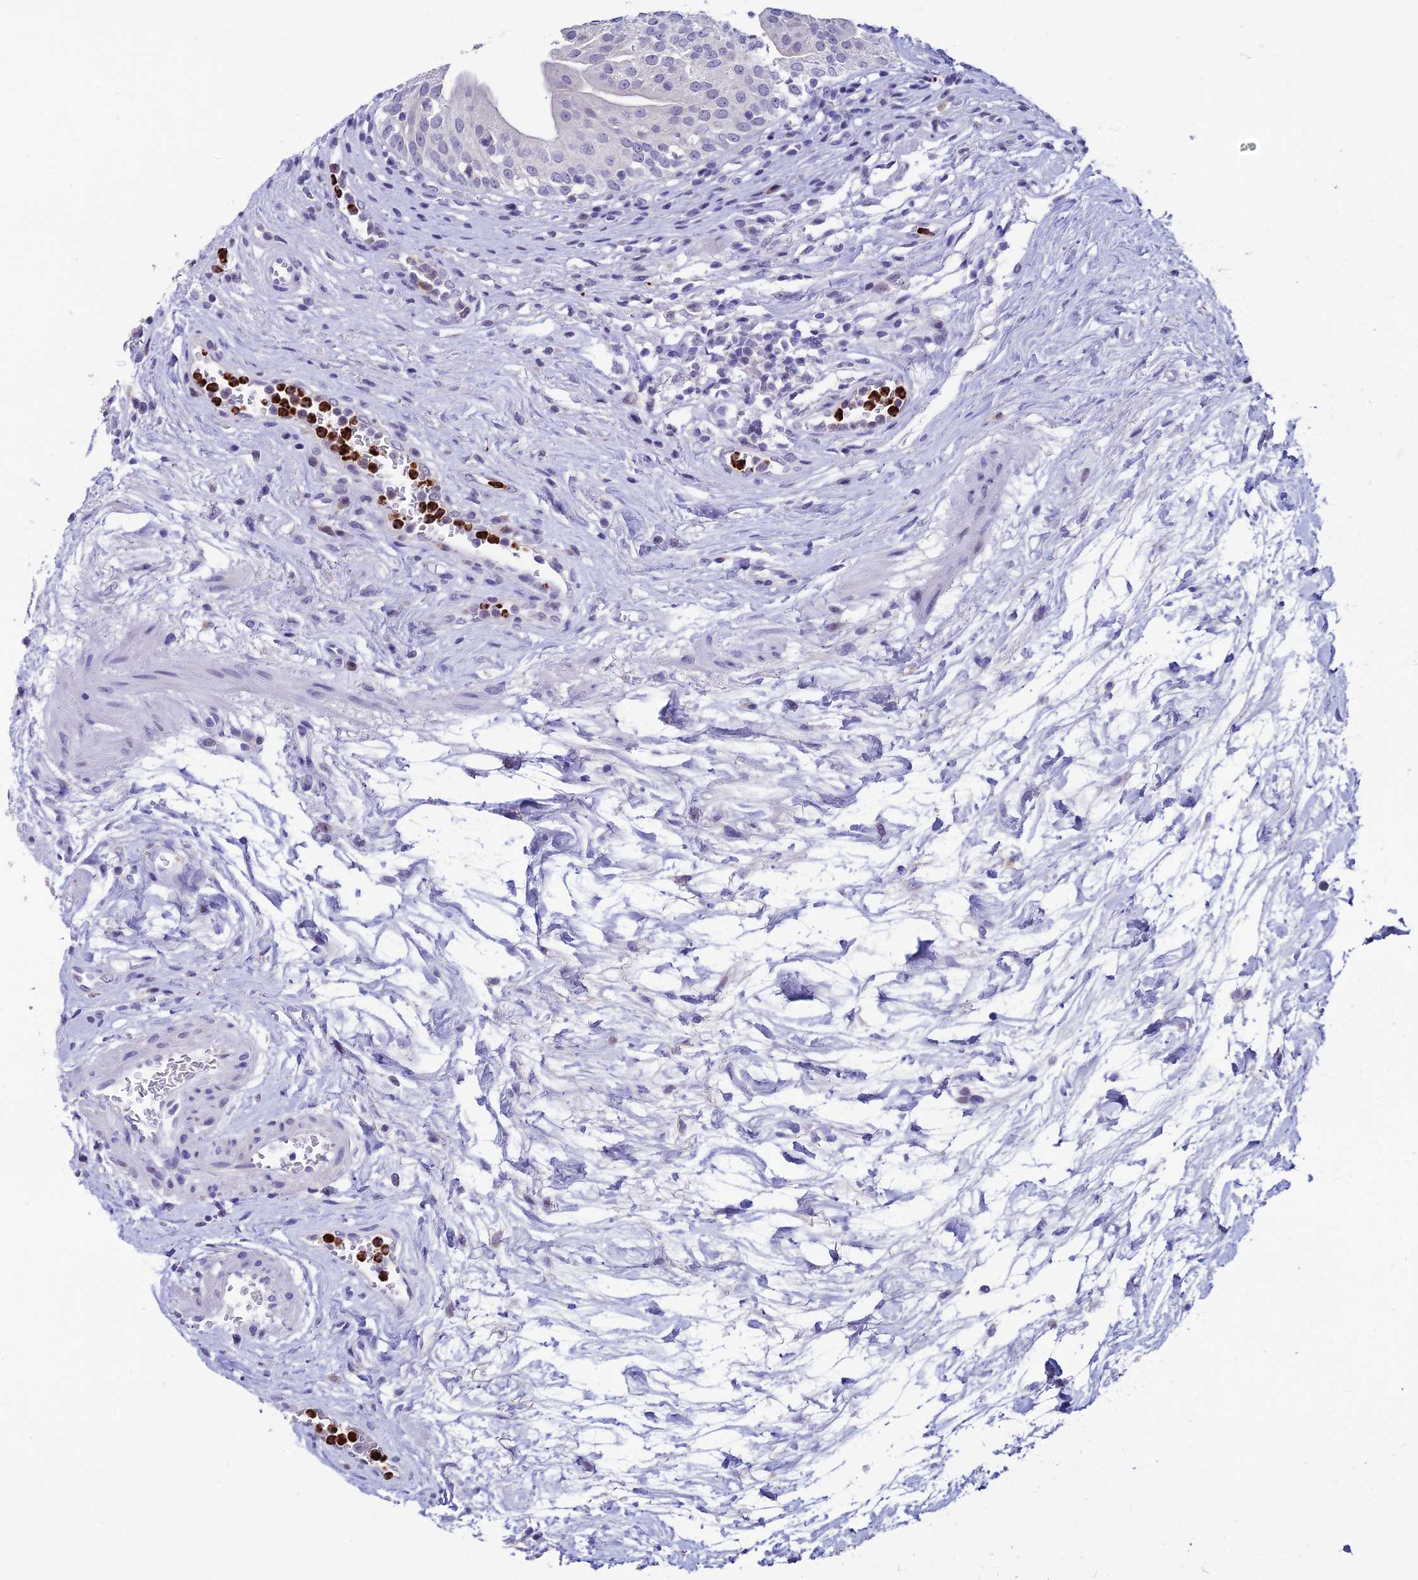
{"staining": {"intensity": "negative", "quantity": "none", "location": "none"}, "tissue": "urinary bladder", "cell_type": "Urothelial cells", "image_type": "normal", "snomed": [{"axis": "morphology", "description": "Normal tissue, NOS"}, {"axis": "morphology", "description": "Inflammation, NOS"}, {"axis": "topography", "description": "Urinary bladder"}], "caption": "This is a image of immunohistochemistry (IHC) staining of benign urinary bladder, which shows no expression in urothelial cells. (Brightfield microscopy of DAB (3,3'-diaminobenzidine) immunohistochemistry at high magnification).", "gene": "MFSD2B", "patient": {"sex": "male", "age": 63}}